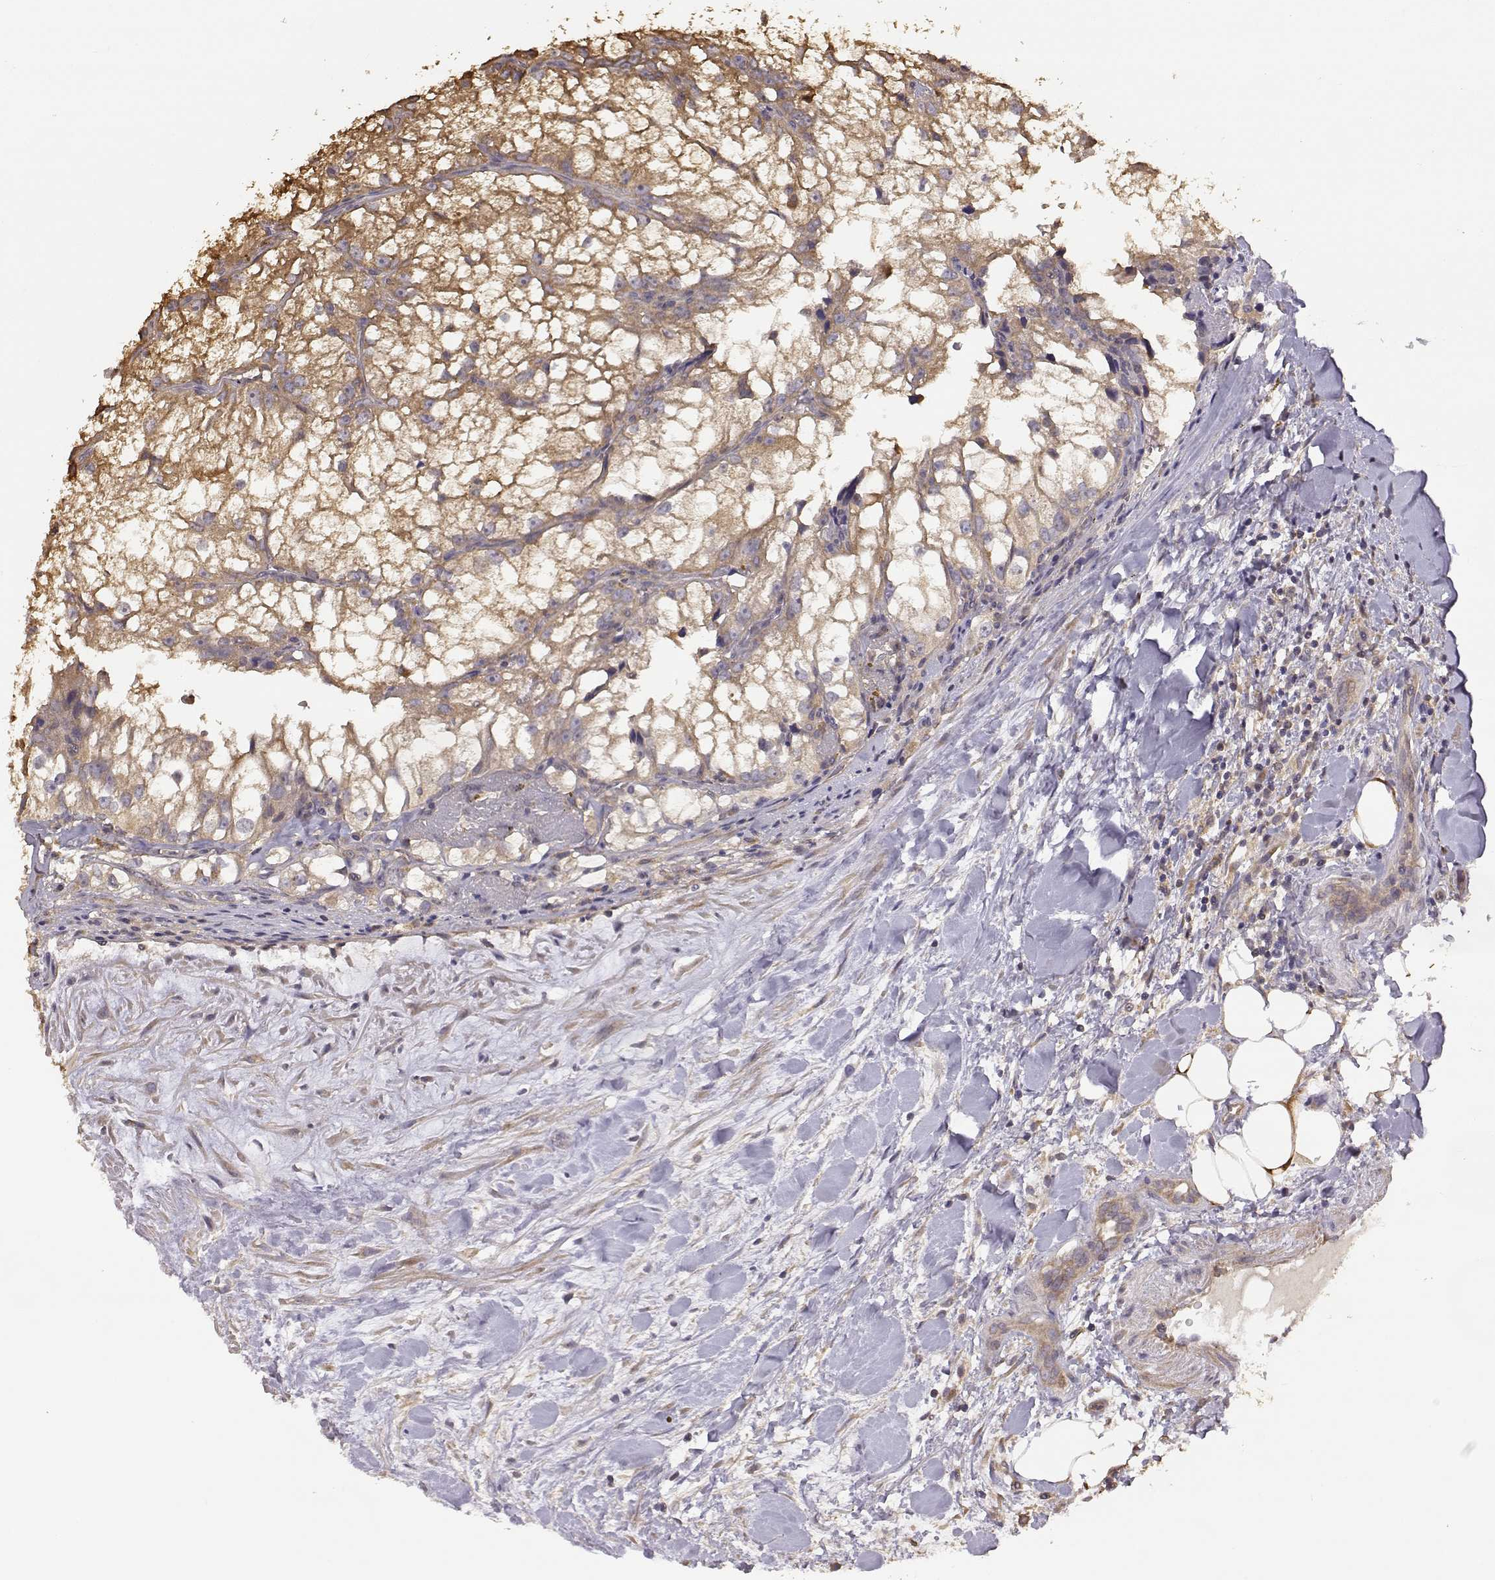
{"staining": {"intensity": "moderate", "quantity": ">75%", "location": "cytoplasmic/membranous"}, "tissue": "renal cancer", "cell_type": "Tumor cells", "image_type": "cancer", "snomed": [{"axis": "morphology", "description": "Adenocarcinoma, NOS"}, {"axis": "topography", "description": "Kidney"}], "caption": "Renal adenocarcinoma tissue displays moderate cytoplasmic/membranous positivity in about >75% of tumor cells", "gene": "CRIM1", "patient": {"sex": "male", "age": 59}}